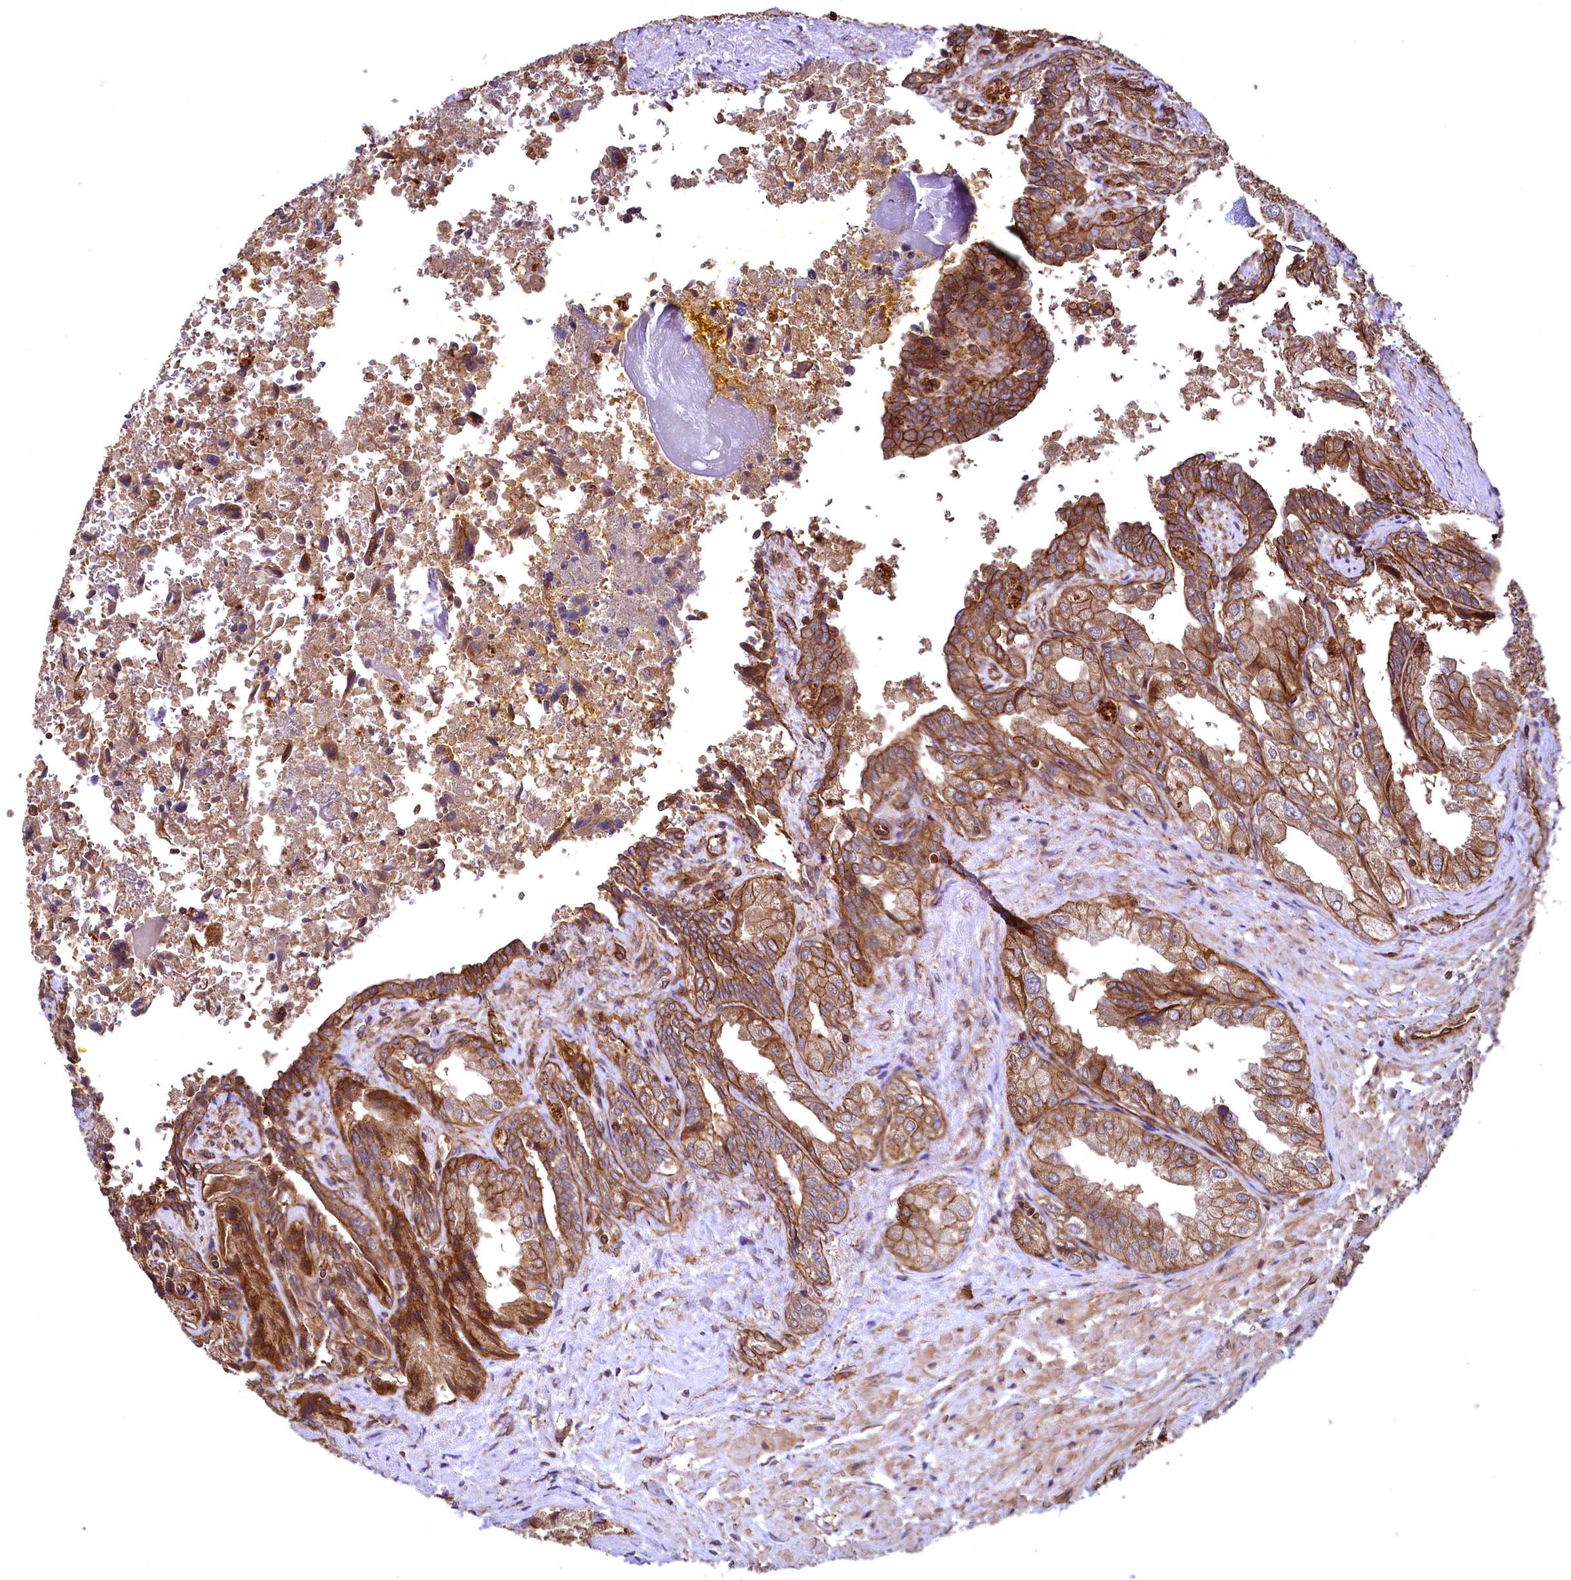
{"staining": {"intensity": "strong", "quantity": ">75%", "location": "cytoplasmic/membranous"}, "tissue": "seminal vesicle", "cell_type": "Glandular cells", "image_type": "normal", "snomed": [{"axis": "morphology", "description": "Normal tissue, NOS"}, {"axis": "topography", "description": "Seminal veicle"}], "caption": "Seminal vesicle stained for a protein (brown) reveals strong cytoplasmic/membranous positive staining in approximately >75% of glandular cells.", "gene": "SVIP", "patient": {"sex": "male", "age": 63}}